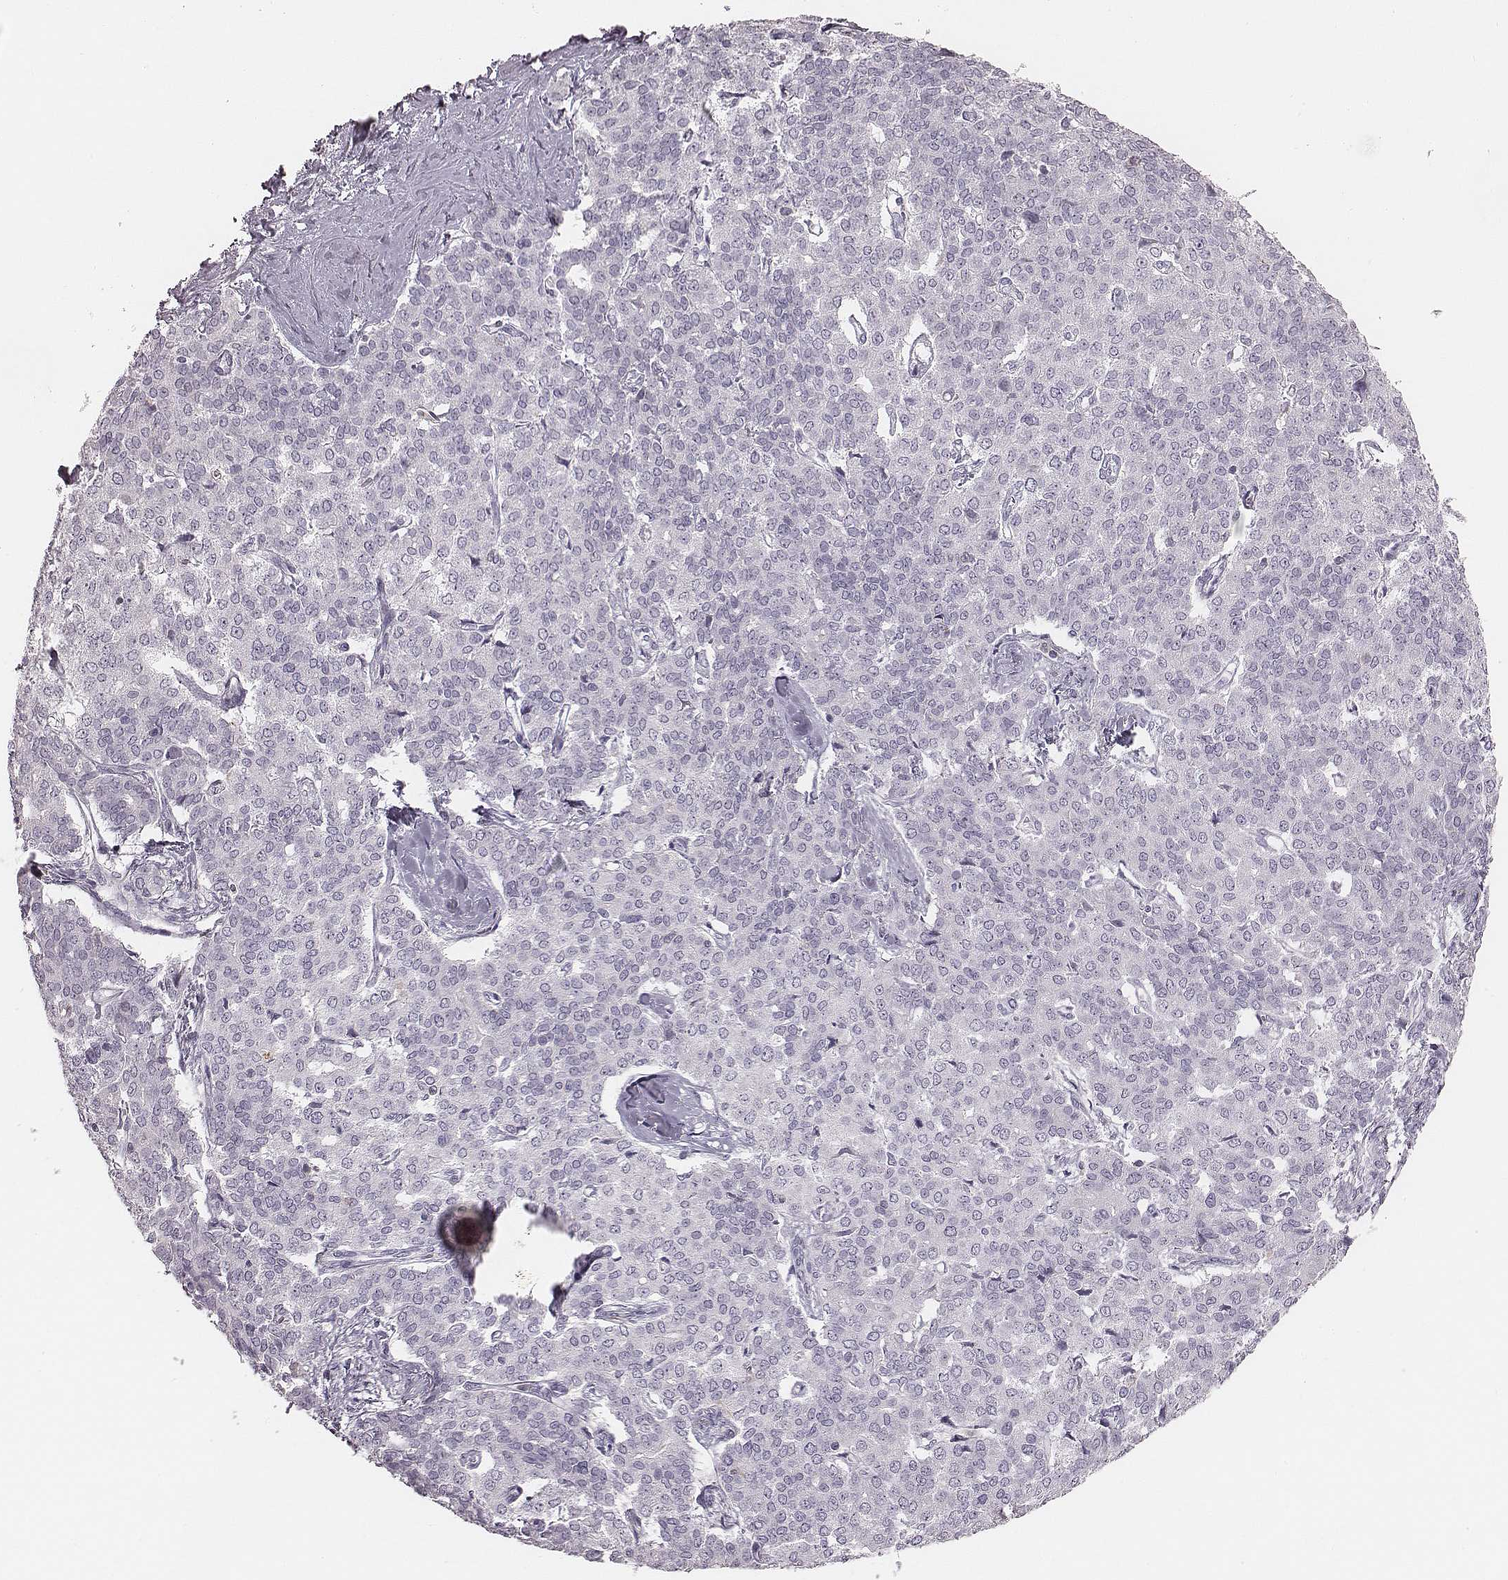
{"staining": {"intensity": "negative", "quantity": "none", "location": "none"}, "tissue": "liver cancer", "cell_type": "Tumor cells", "image_type": "cancer", "snomed": [{"axis": "morphology", "description": "Cholangiocarcinoma"}, {"axis": "topography", "description": "Liver"}], "caption": "Liver cancer (cholangiocarcinoma) stained for a protein using immunohistochemistry (IHC) exhibits no expression tumor cells.", "gene": "ZNF365", "patient": {"sex": "female", "age": 47}}